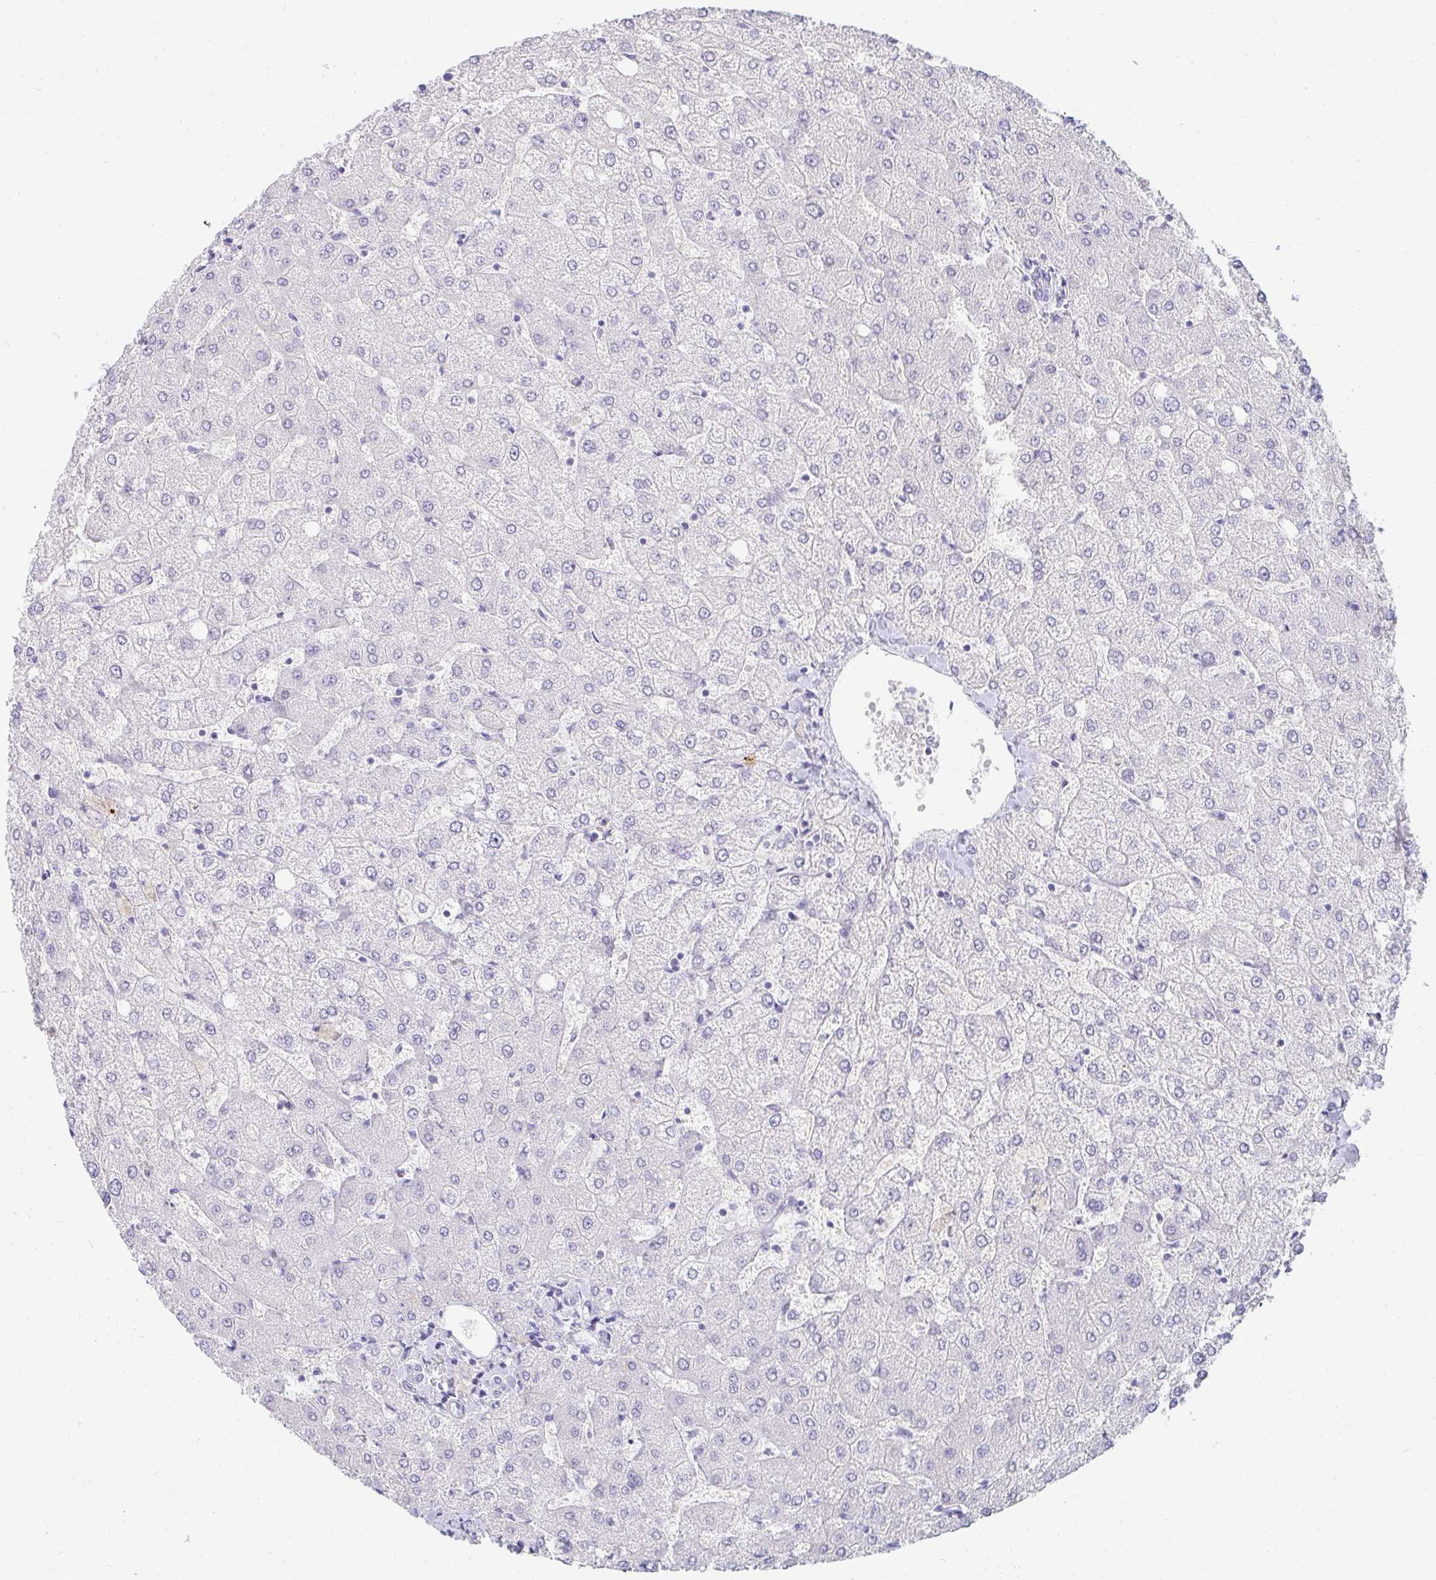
{"staining": {"intensity": "negative", "quantity": "none", "location": "none"}, "tissue": "liver", "cell_type": "Cholangiocytes", "image_type": "normal", "snomed": [{"axis": "morphology", "description": "Normal tissue, NOS"}, {"axis": "topography", "description": "Liver"}], "caption": "Immunohistochemical staining of normal liver displays no significant staining in cholangiocytes.", "gene": "PRND", "patient": {"sex": "female", "age": 54}}